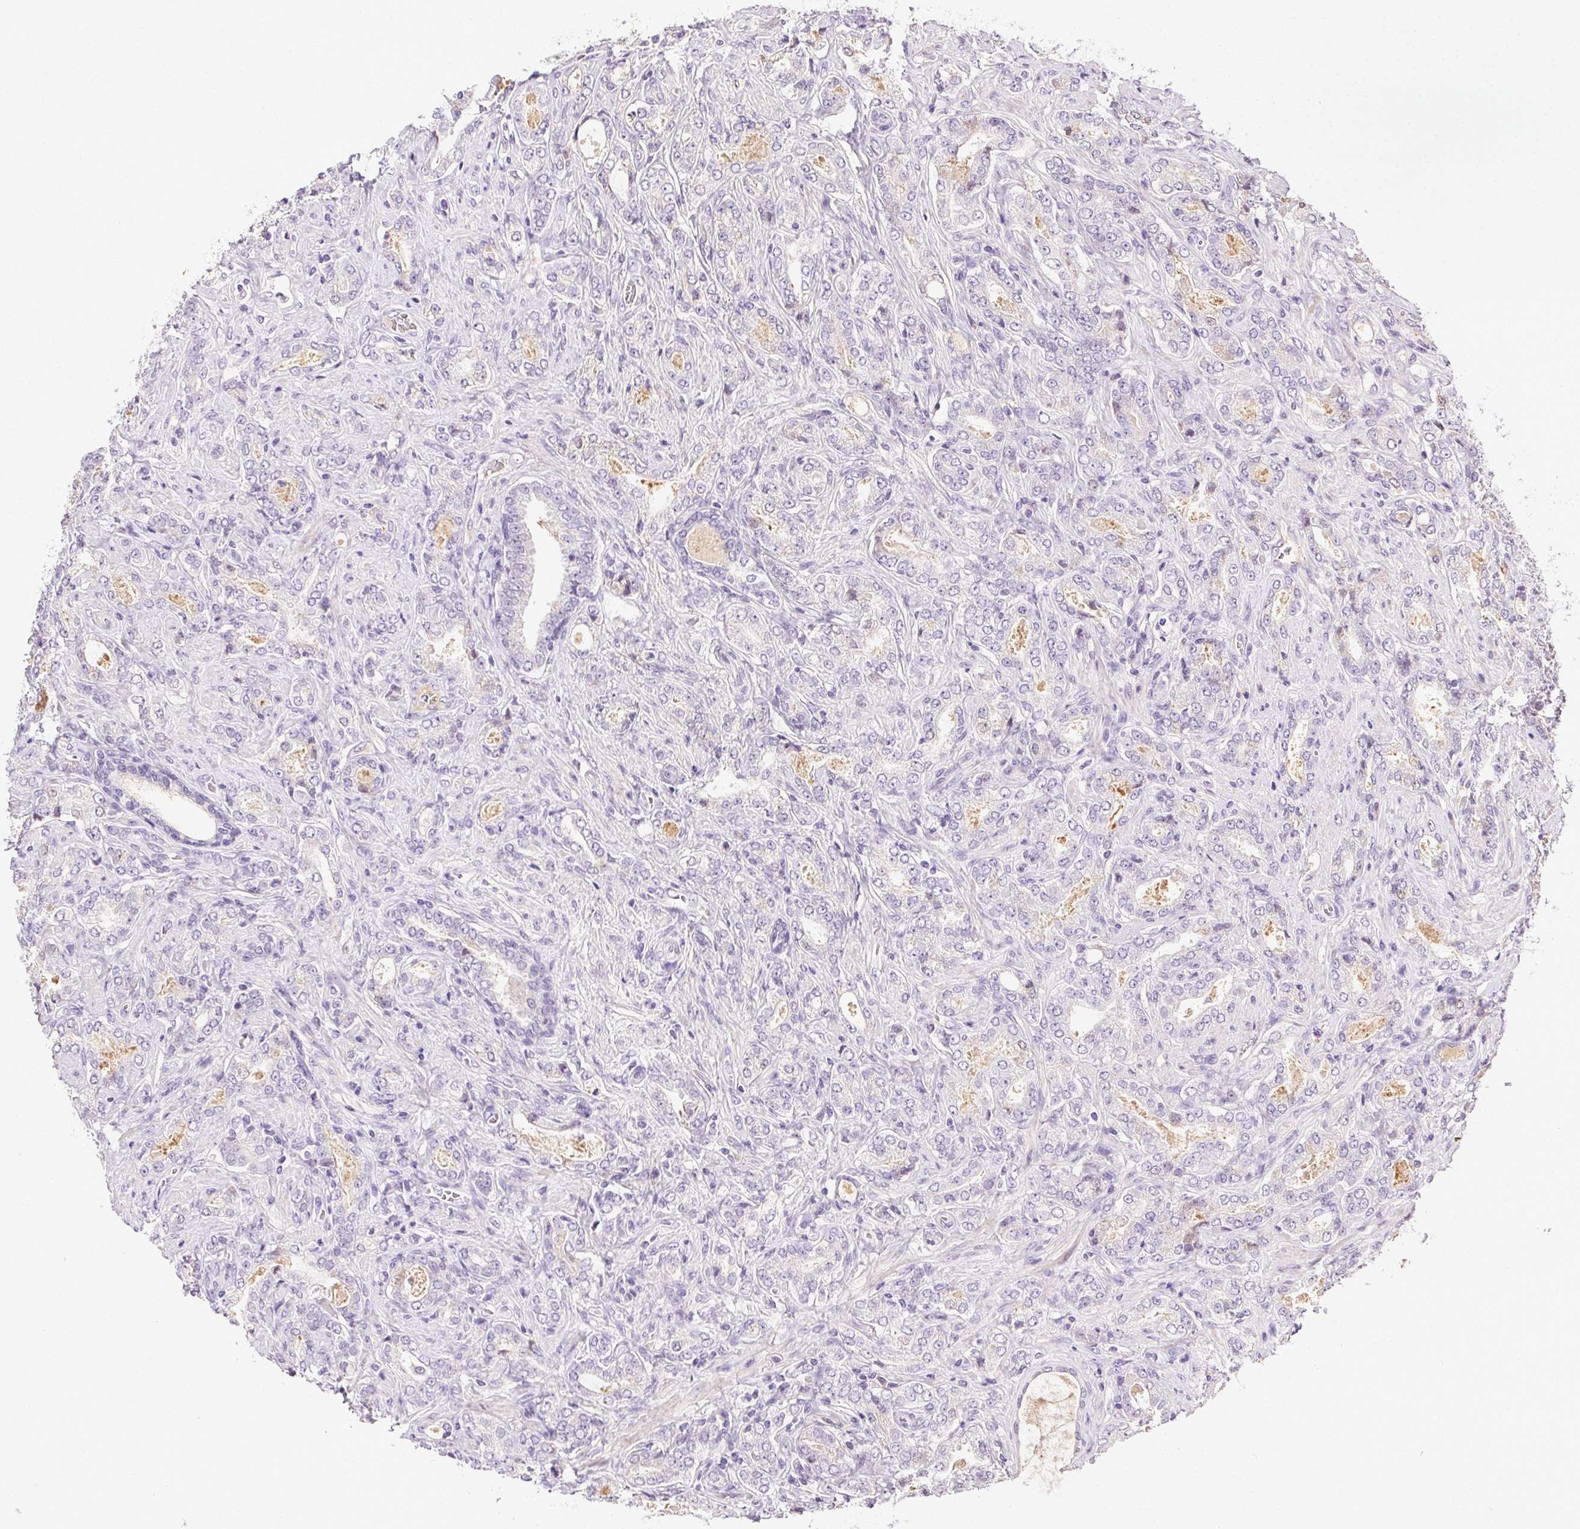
{"staining": {"intensity": "negative", "quantity": "none", "location": "none"}, "tissue": "prostate cancer", "cell_type": "Tumor cells", "image_type": "cancer", "snomed": [{"axis": "morphology", "description": "Adenocarcinoma, NOS"}, {"axis": "topography", "description": "Prostate"}], "caption": "The IHC micrograph has no significant expression in tumor cells of prostate cancer (adenocarcinoma) tissue.", "gene": "BPIFB2", "patient": {"sex": "male", "age": 64}}